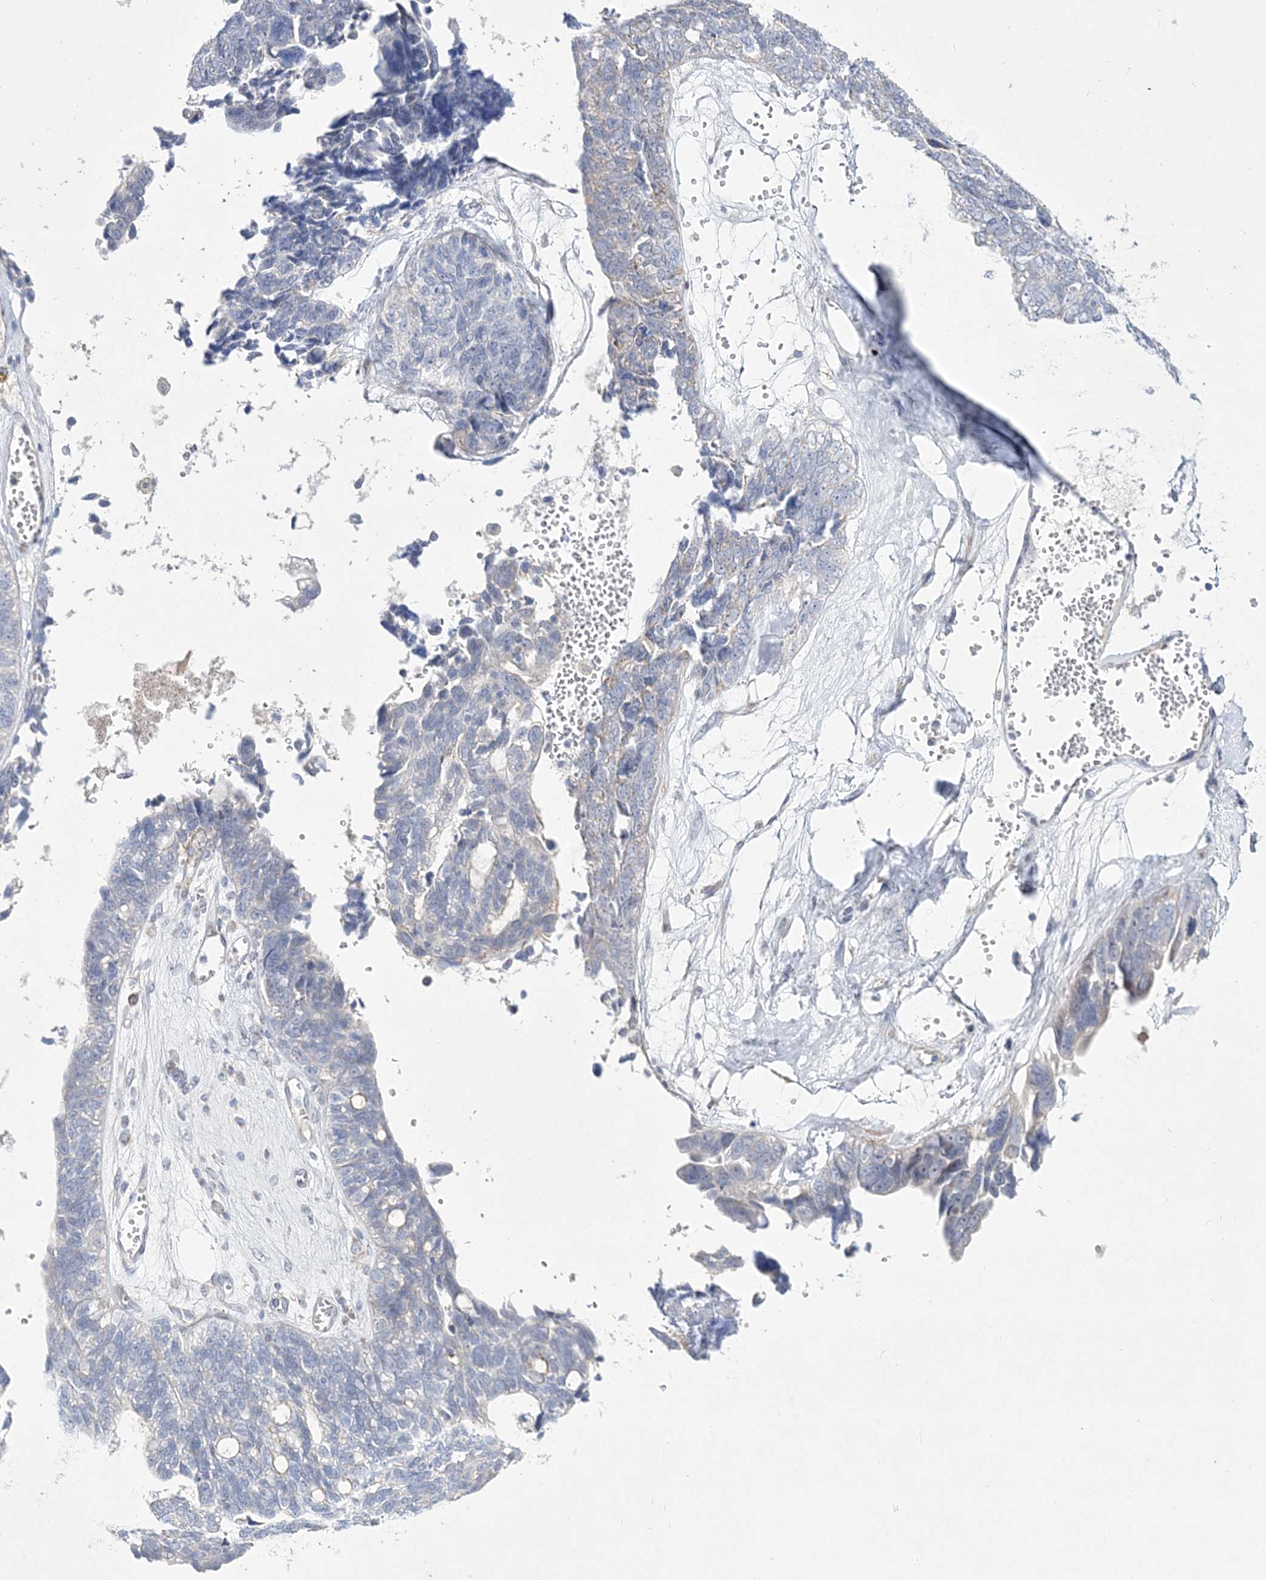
{"staining": {"intensity": "negative", "quantity": "none", "location": "none"}, "tissue": "ovarian cancer", "cell_type": "Tumor cells", "image_type": "cancer", "snomed": [{"axis": "morphology", "description": "Cystadenocarcinoma, serous, NOS"}, {"axis": "topography", "description": "Ovary"}], "caption": "There is no significant positivity in tumor cells of ovarian cancer.", "gene": "ANO1", "patient": {"sex": "female", "age": 79}}